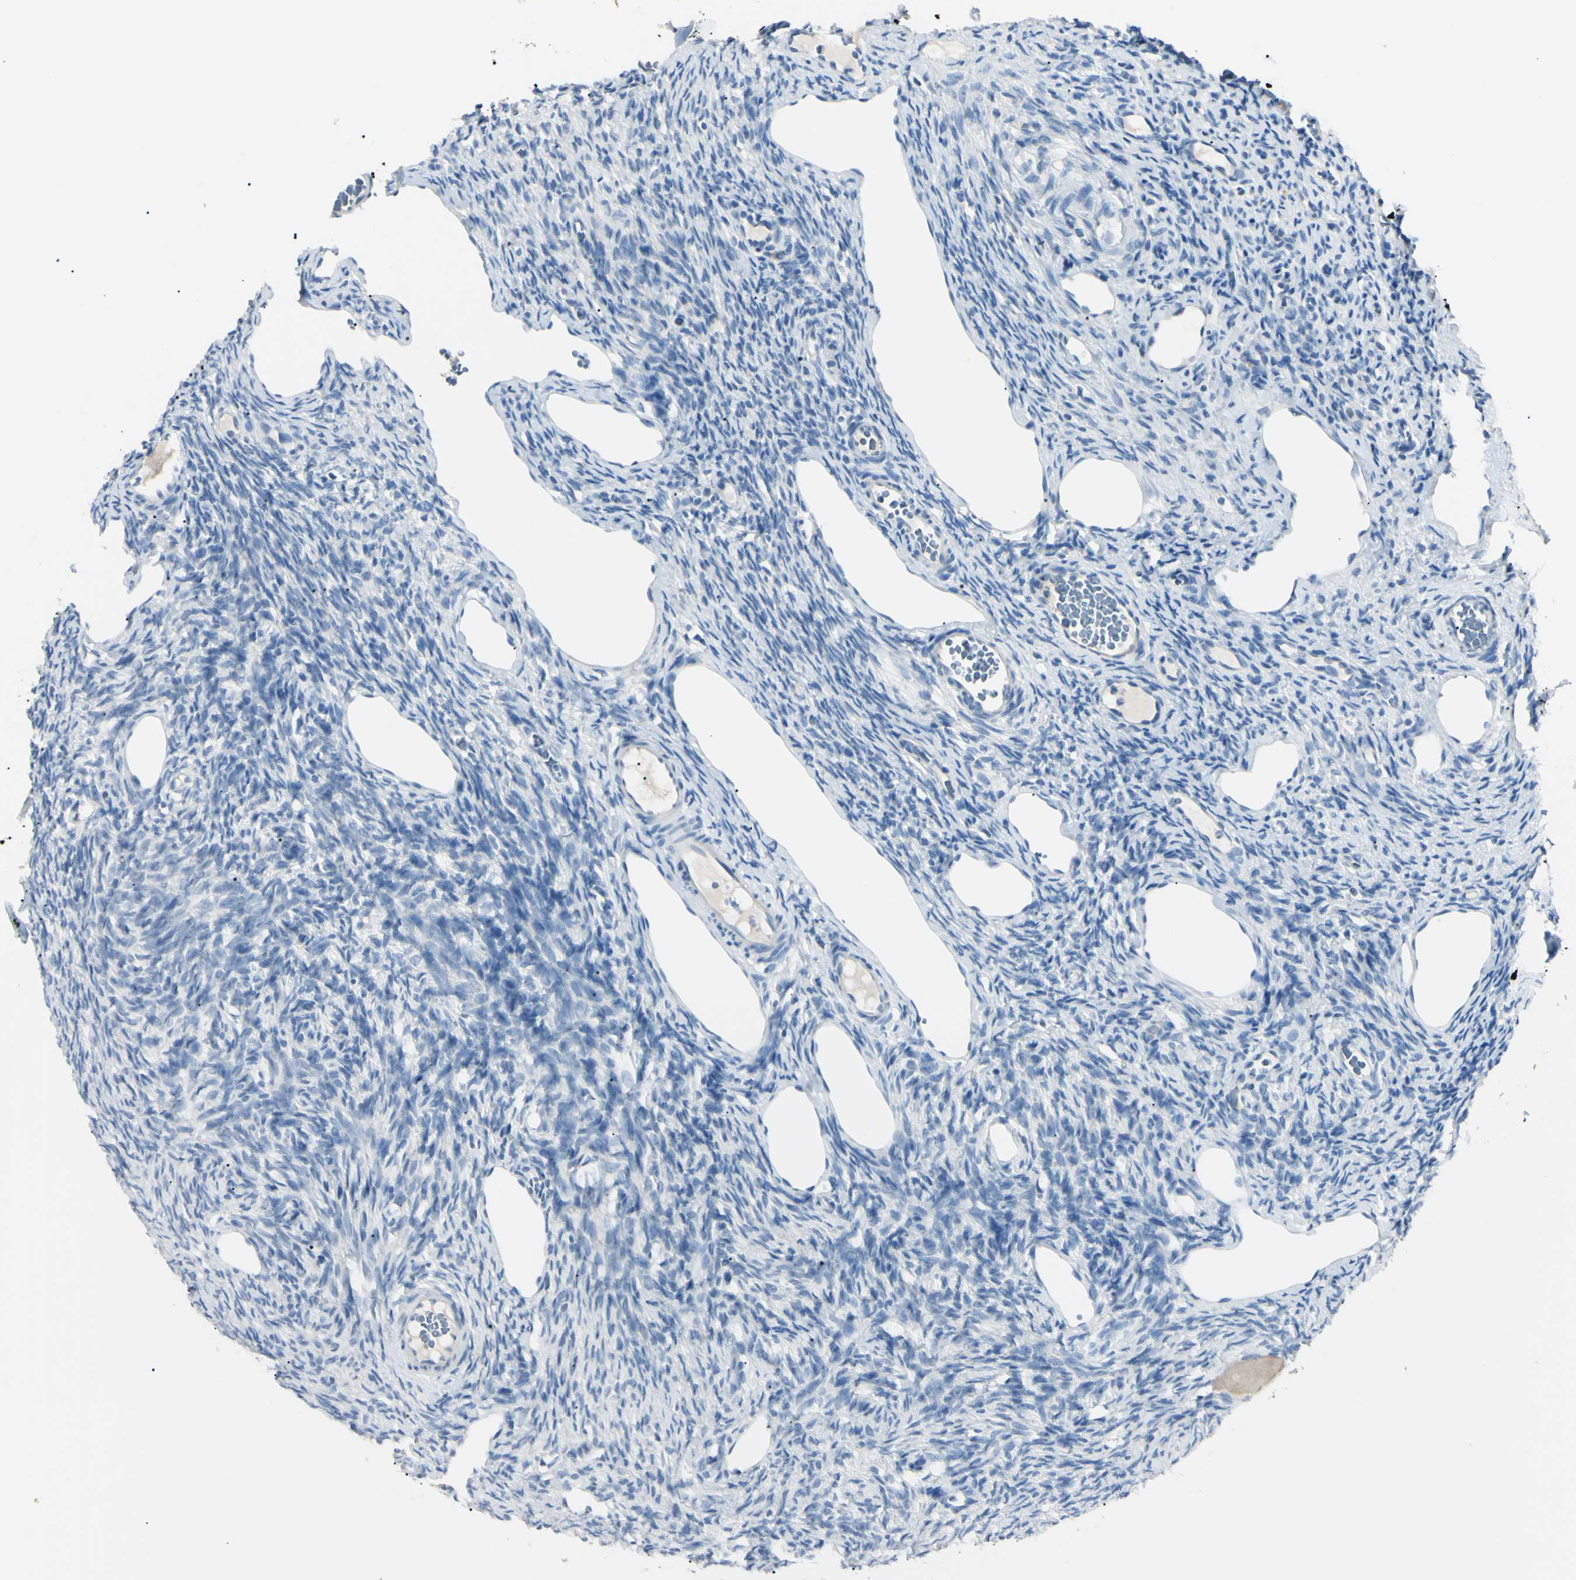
{"staining": {"intensity": "negative", "quantity": "none", "location": "none"}, "tissue": "ovary", "cell_type": "Ovarian stroma cells", "image_type": "normal", "snomed": [{"axis": "morphology", "description": "Normal tissue, NOS"}, {"axis": "topography", "description": "Ovary"}], "caption": "Human ovary stained for a protein using immunohistochemistry (IHC) exhibits no staining in ovarian stroma cells.", "gene": "FOLH1", "patient": {"sex": "female", "age": 33}}